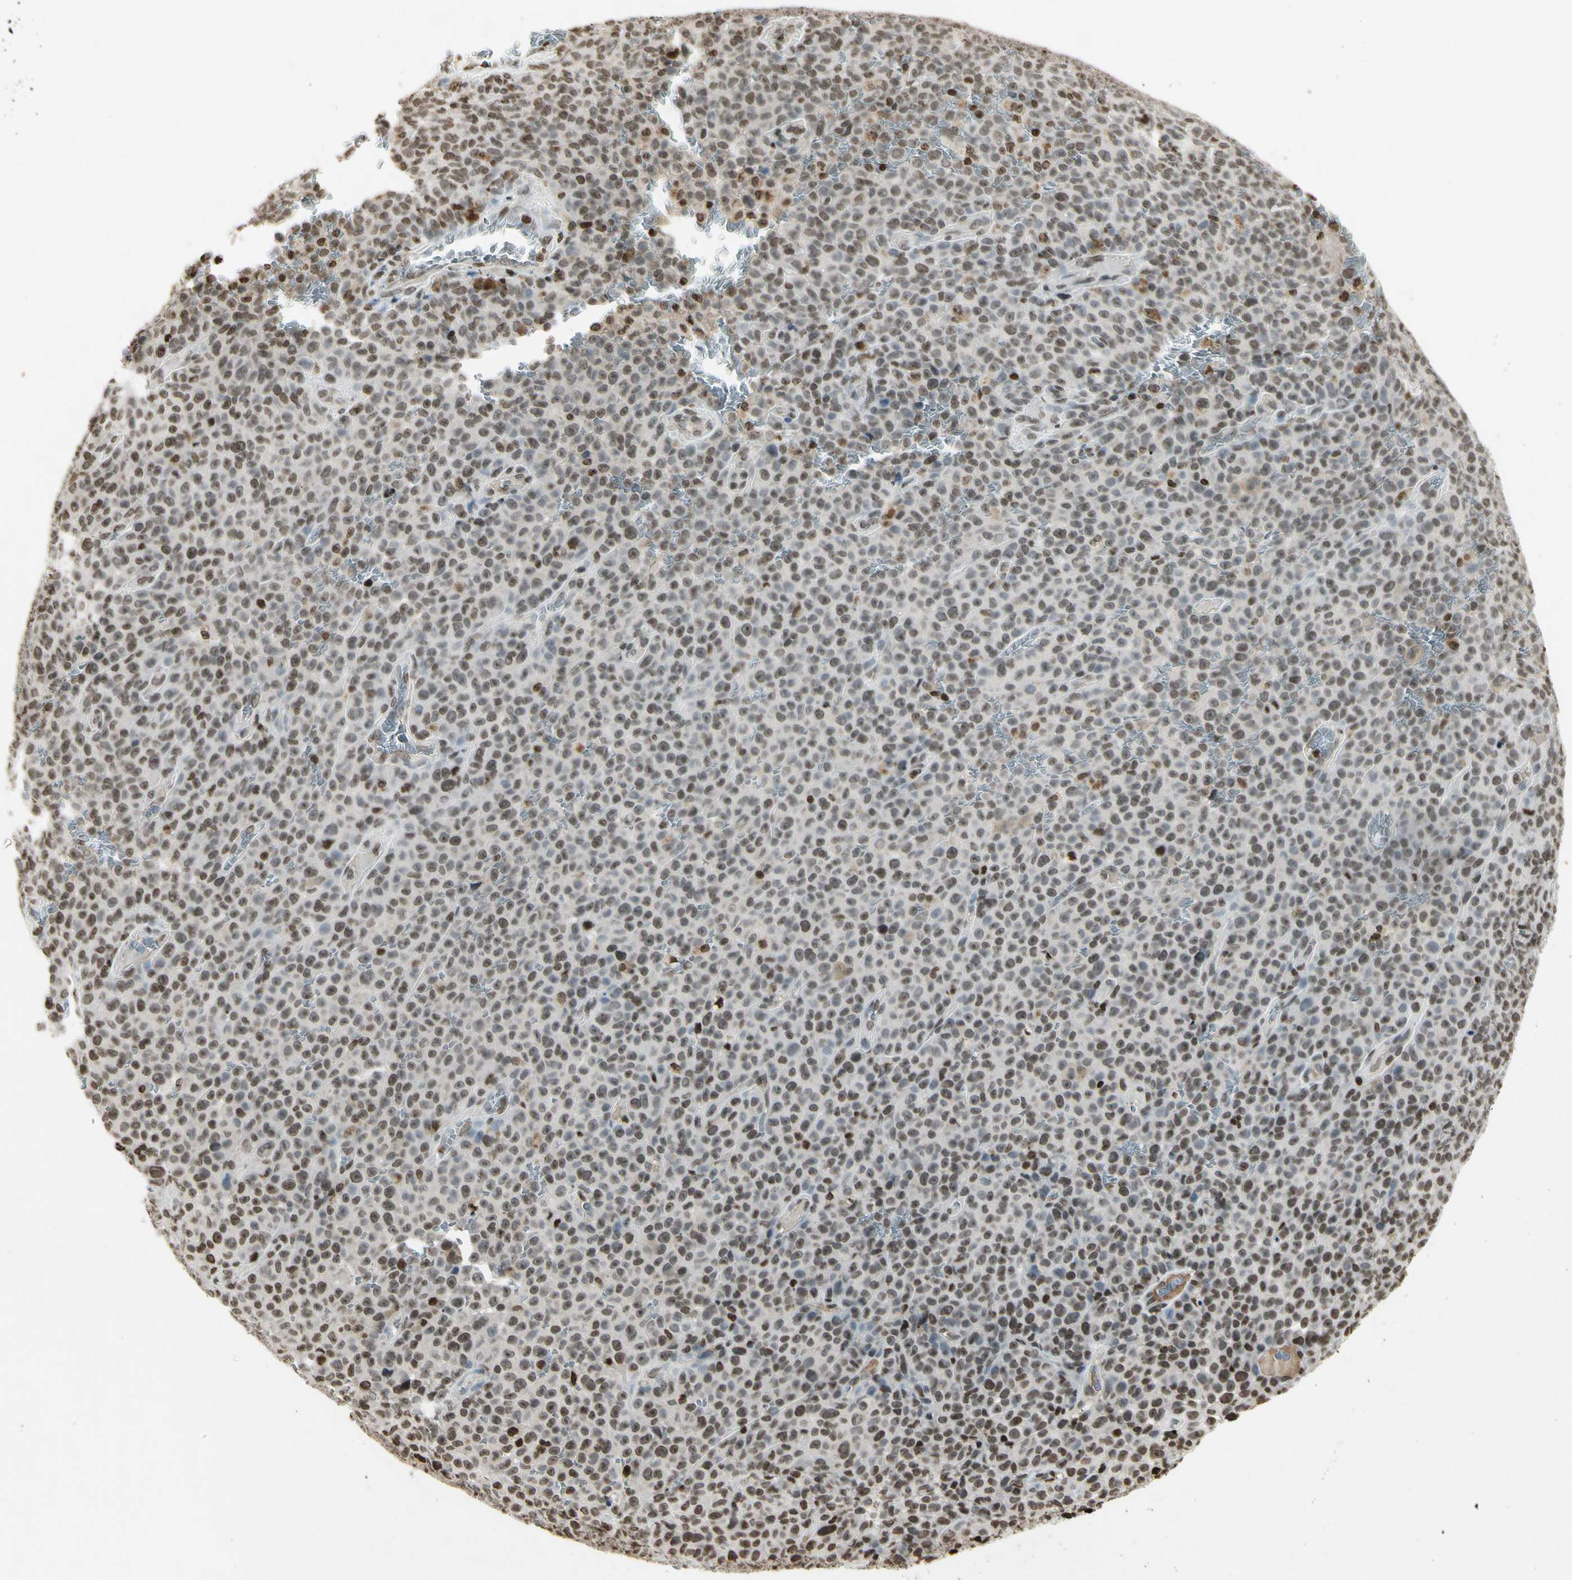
{"staining": {"intensity": "weak", "quantity": ">75%", "location": "nuclear"}, "tissue": "melanoma", "cell_type": "Tumor cells", "image_type": "cancer", "snomed": [{"axis": "morphology", "description": "Malignant melanoma, NOS"}, {"axis": "topography", "description": "Skin"}], "caption": "Immunohistochemical staining of malignant melanoma demonstrates low levels of weak nuclear protein positivity in approximately >75% of tumor cells.", "gene": "RORA", "patient": {"sex": "female", "age": 82}}